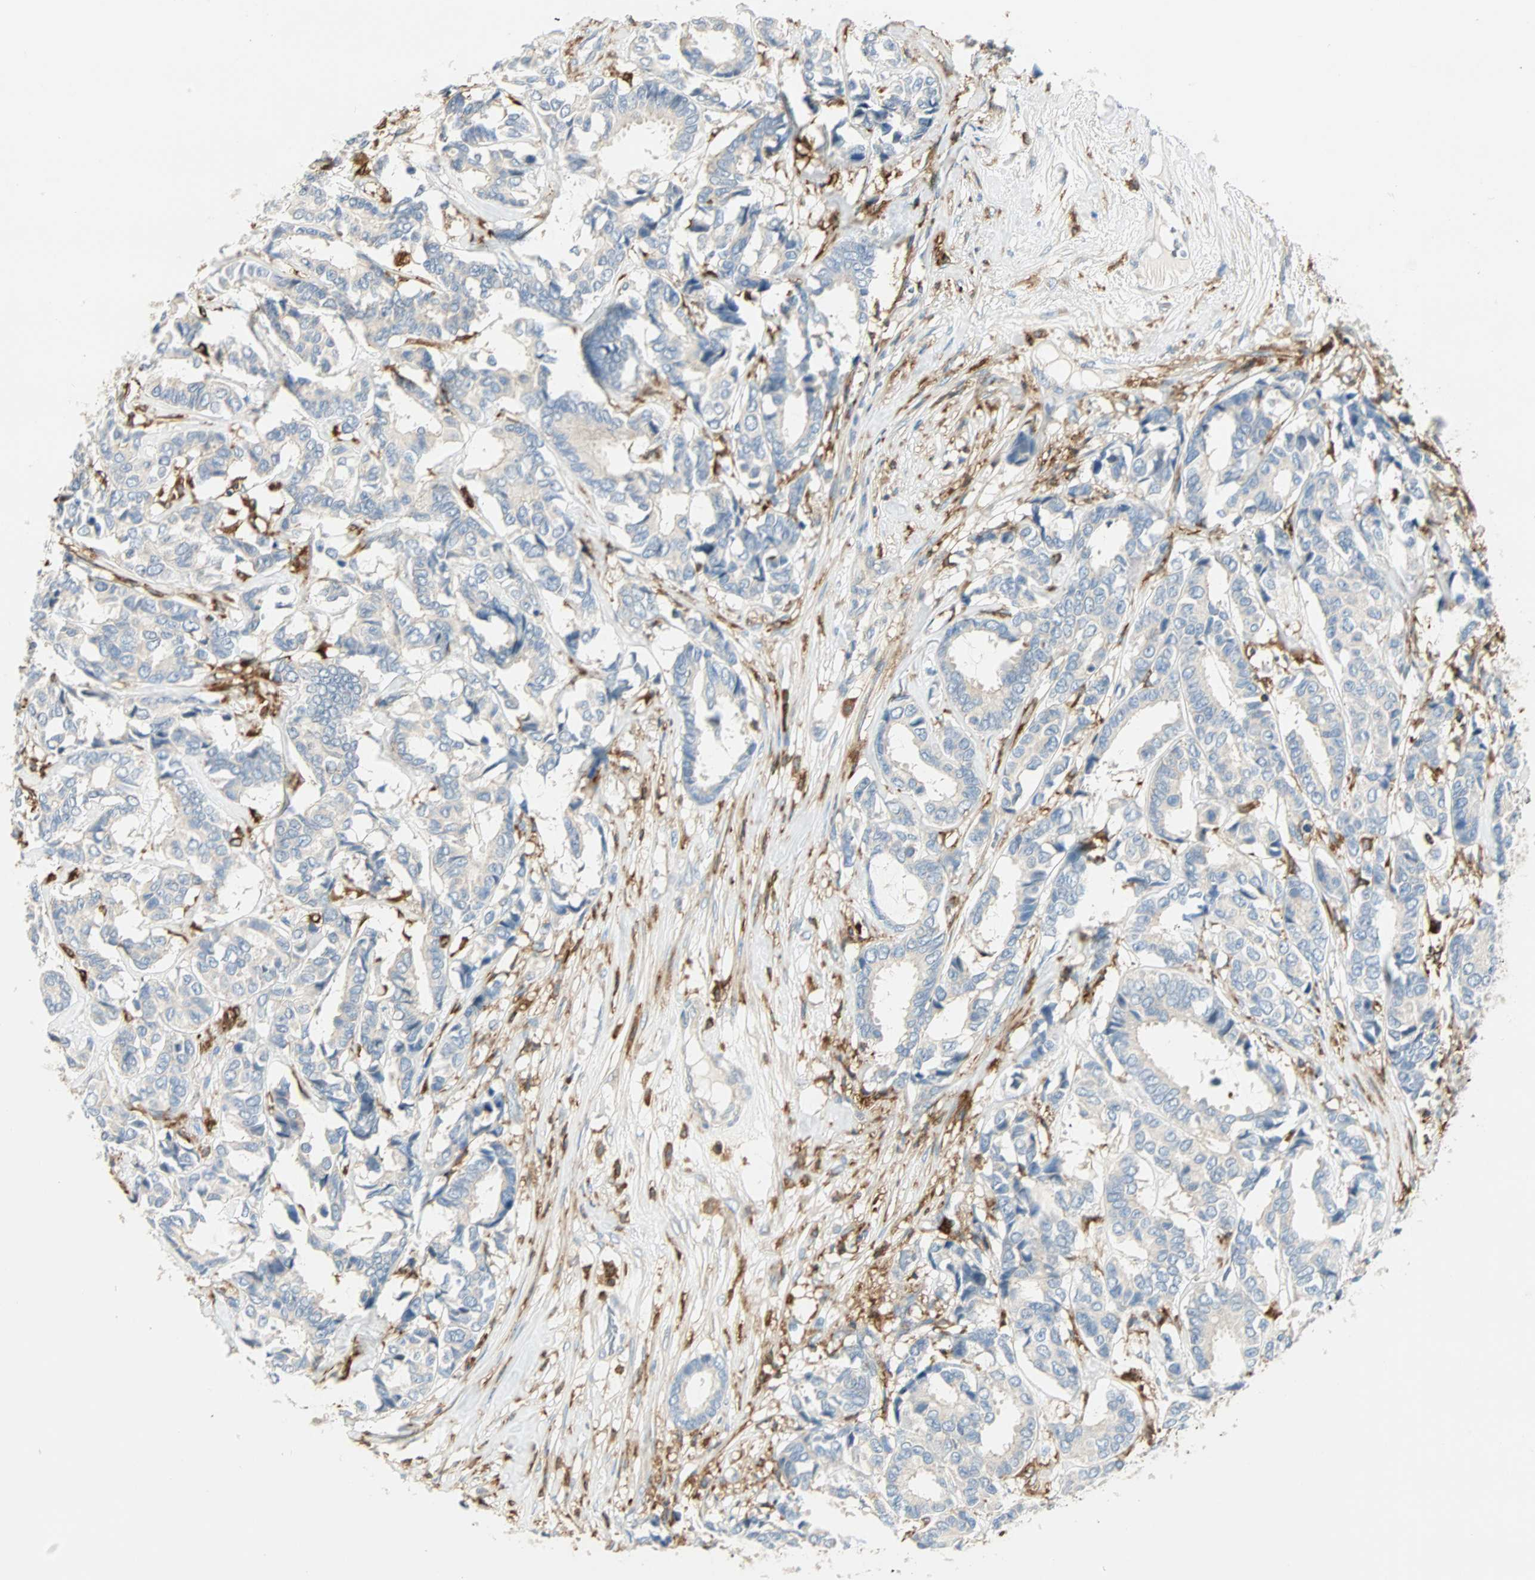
{"staining": {"intensity": "negative", "quantity": "none", "location": "none"}, "tissue": "breast cancer", "cell_type": "Tumor cells", "image_type": "cancer", "snomed": [{"axis": "morphology", "description": "Duct carcinoma"}, {"axis": "topography", "description": "Breast"}], "caption": "Protein analysis of breast cancer (invasive ductal carcinoma) reveals no significant staining in tumor cells.", "gene": "FMNL1", "patient": {"sex": "female", "age": 87}}